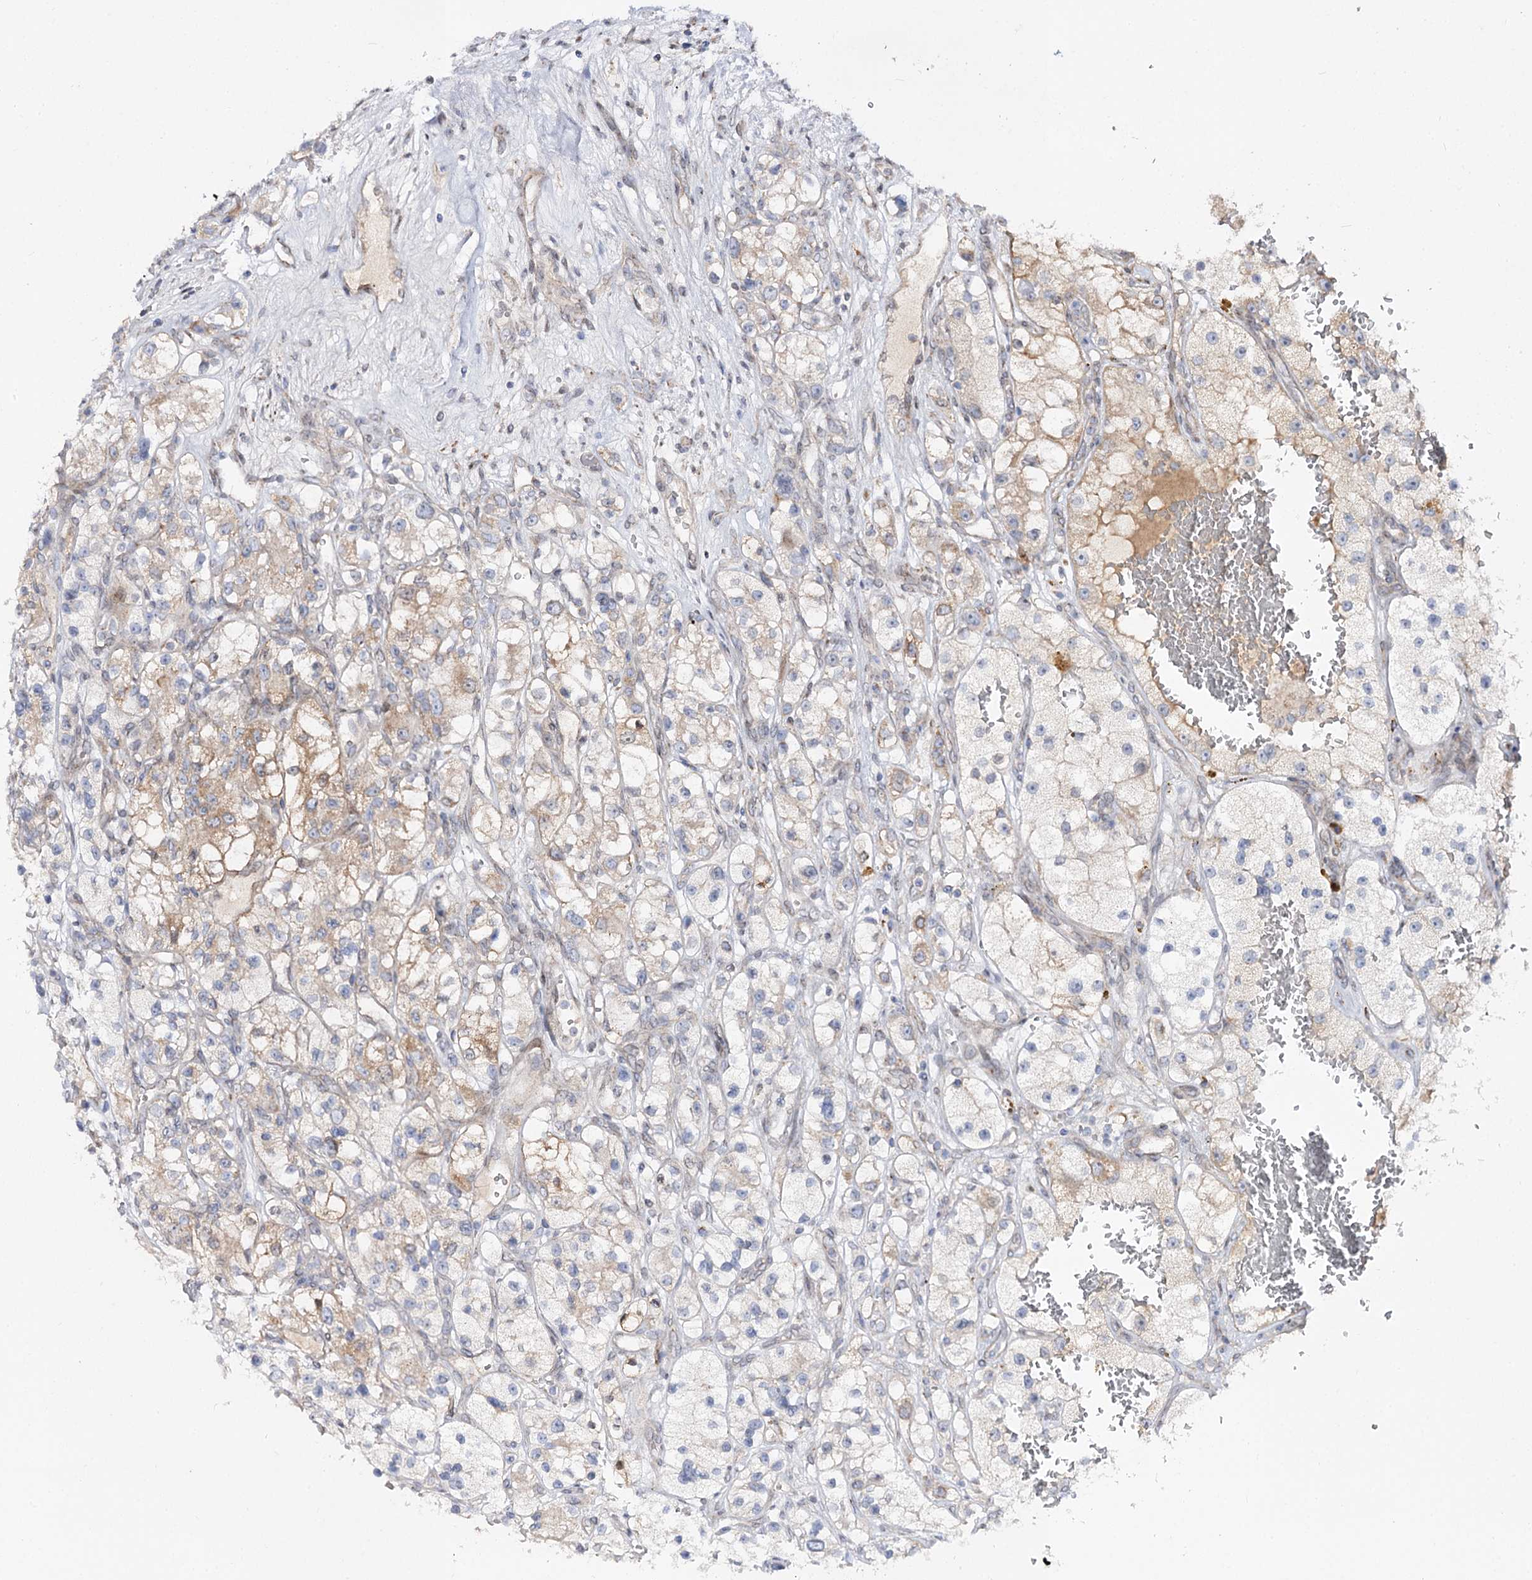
{"staining": {"intensity": "weak", "quantity": "25%-75%", "location": "cytoplasmic/membranous"}, "tissue": "renal cancer", "cell_type": "Tumor cells", "image_type": "cancer", "snomed": [{"axis": "morphology", "description": "Adenocarcinoma, NOS"}, {"axis": "topography", "description": "Kidney"}], "caption": "Protein analysis of renal cancer tissue displays weak cytoplasmic/membranous staining in approximately 25%-75% of tumor cells.", "gene": "C11orf80", "patient": {"sex": "female", "age": 57}}